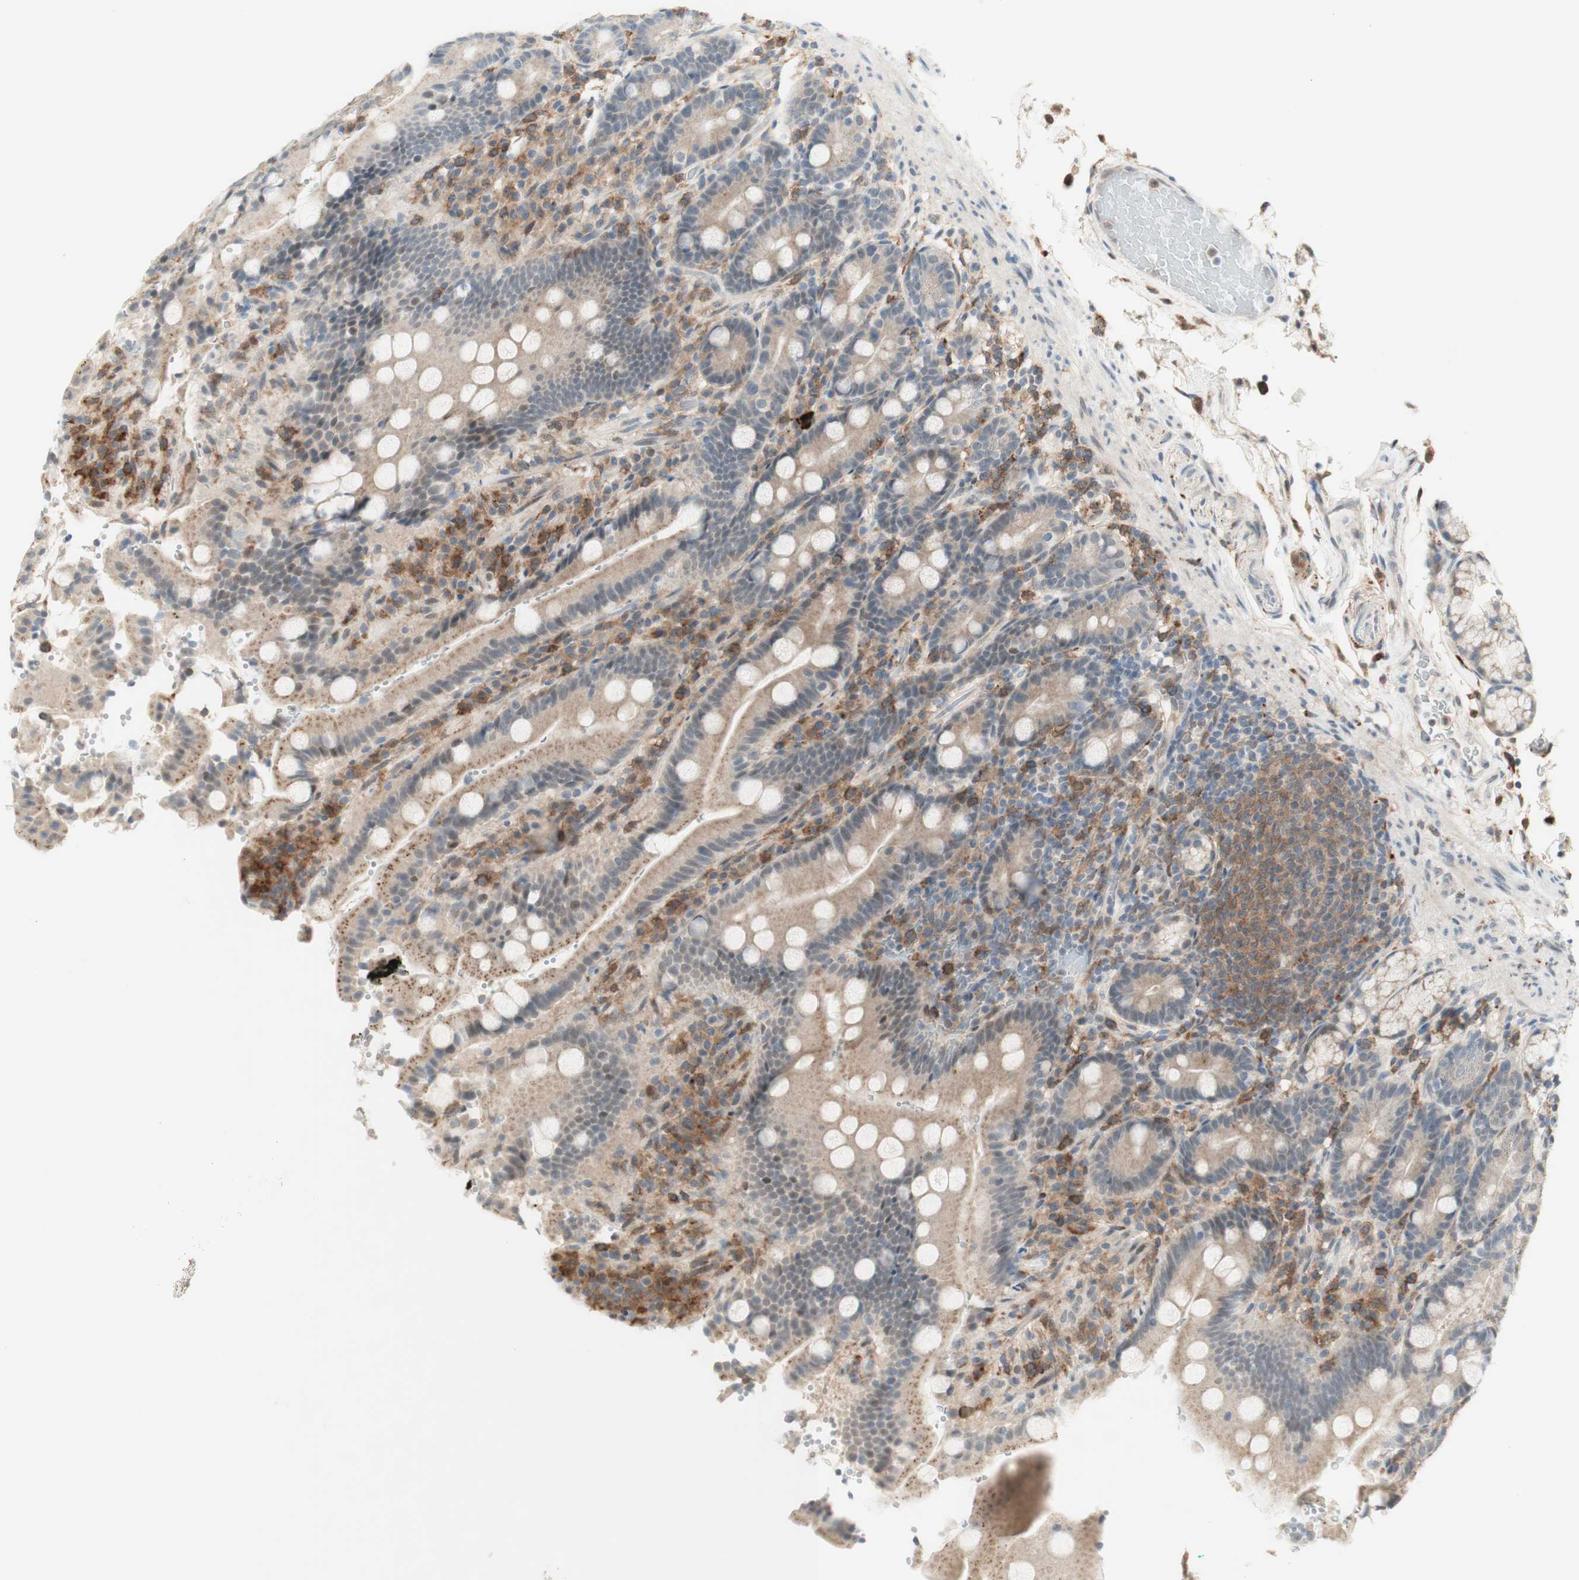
{"staining": {"intensity": "moderate", "quantity": ">75%", "location": "cytoplasmic/membranous"}, "tissue": "duodenum", "cell_type": "Glandular cells", "image_type": "normal", "snomed": [{"axis": "morphology", "description": "Normal tissue, NOS"}, {"axis": "topography", "description": "Small intestine, NOS"}], "caption": "This is an image of immunohistochemistry (IHC) staining of benign duodenum, which shows moderate positivity in the cytoplasmic/membranous of glandular cells.", "gene": "GAPT", "patient": {"sex": "female", "age": 71}}